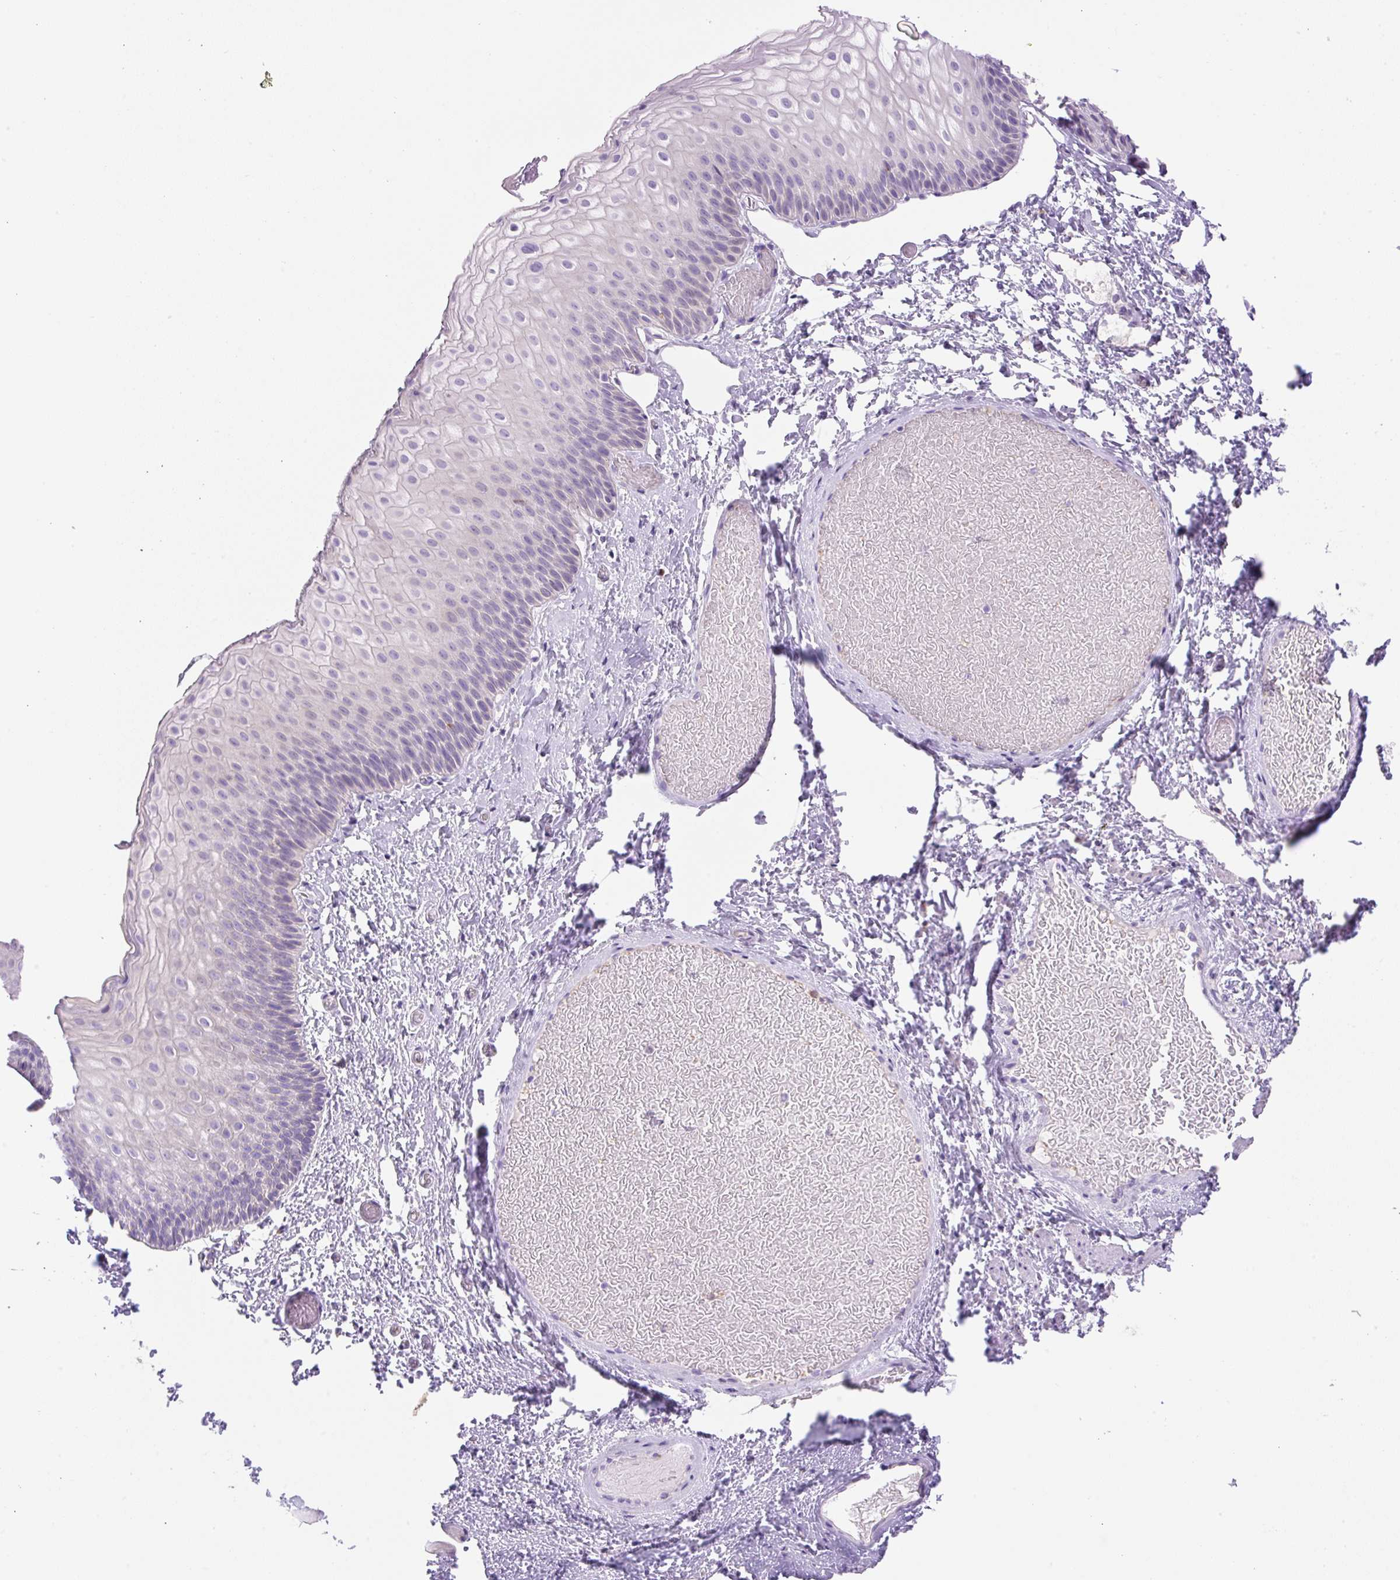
{"staining": {"intensity": "negative", "quantity": "none", "location": "none"}, "tissue": "skin", "cell_type": "Epidermal cells", "image_type": "normal", "snomed": [{"axis": "morphology", "description": "Normal tissue, NOS"}, {"axis": "topography", "description": "Anal"}], "caption": "The immunohistochemistry photomicrograph has no significant expression in epidermal cells of skin.", "gene": "TDRD15", "patient": {"sex": "female", "age": 40}}